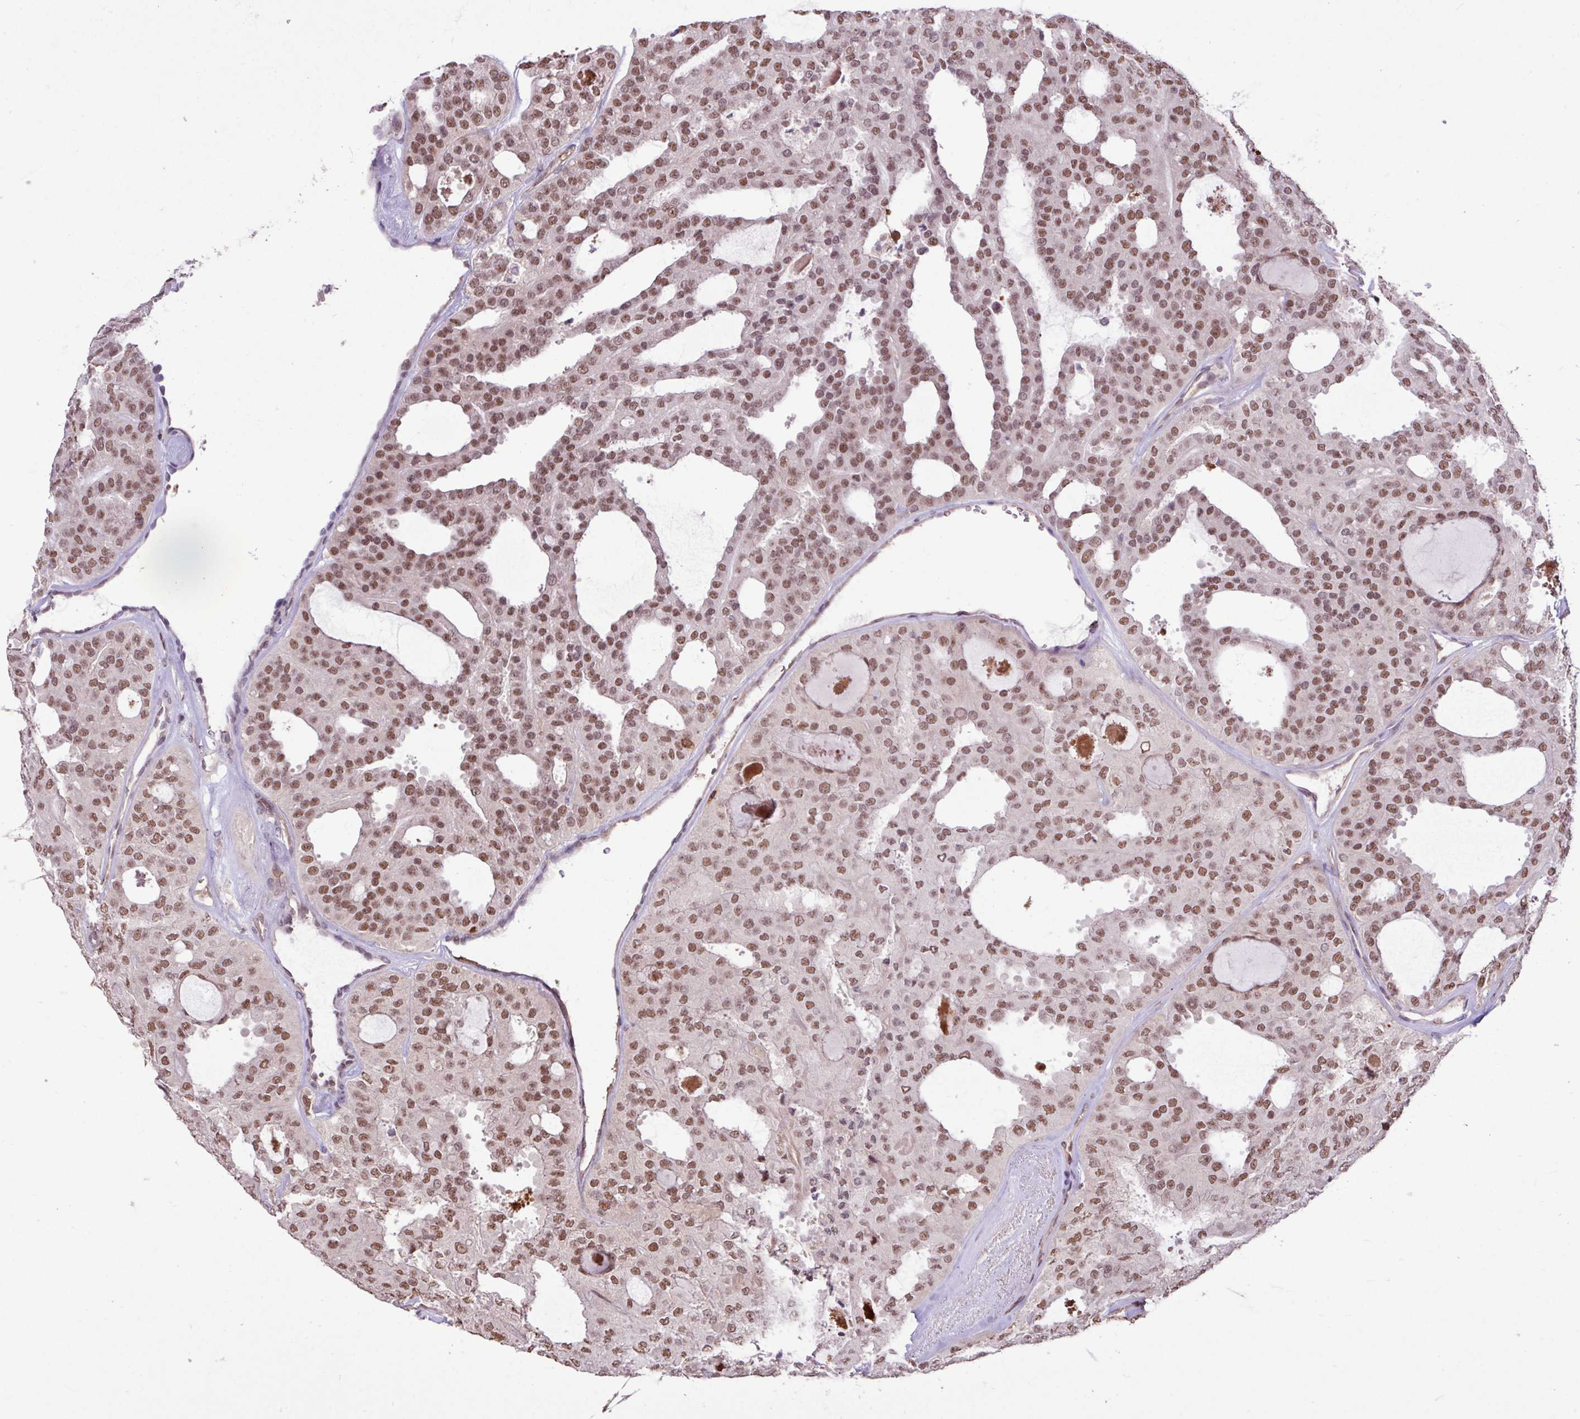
{"staining": {"intensity": "moderate", "quantity": ">75%", "location": "nuclear"}, "tissue": "thyroid cancer", "cell_type": "Tumor cells", "image_type": "cancer", "snomed": [{"axis": "morphology", "description": "Follicular adenoma carcinoma, NOS"}, {"axis": "topography", "description": "Thyroid gland"}], "caption": "Moderate nuclear protein staining is identified in approximately >75% of tumor cells in follicular adenoma carcinoma (thyroid).", "gene": "GON7", "patient": {"sex": "male", "age": 75}}